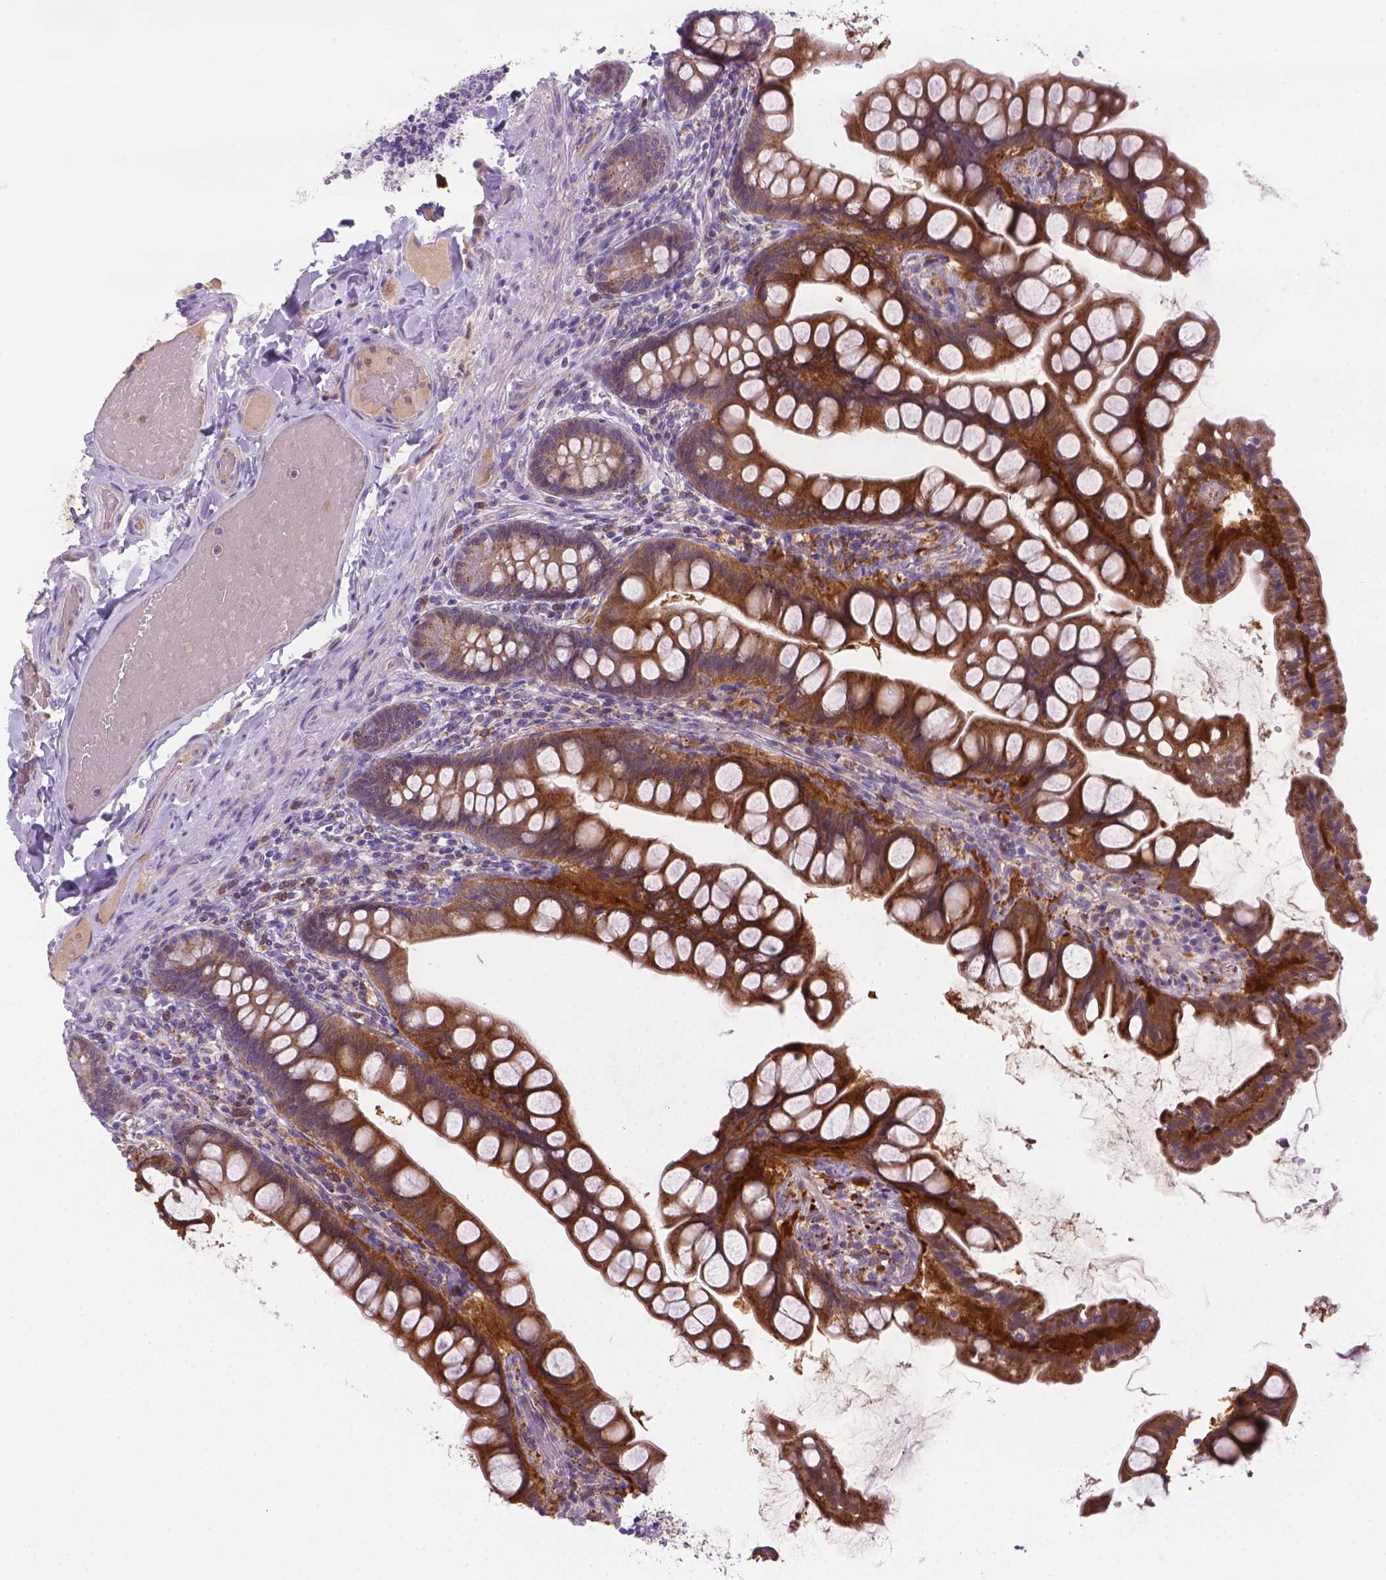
{"staining": {"intensity": "strong", "quantity": ">75%", "location": "cytoplasmic/membranous"}, "tissue": "small intestine", "cell_type": "Glandular cells", "image_type": "normal", "snomed": [{"axis": "morphology", "description": "Normal tissue, NOS"}, {"axis": "topography", "description": "Small intestine"}], "caption": "Immunohistochemistry (IHC) image of normal small intestine stained for a protein (brown), which displays high levels of strong cytoplasmic/membranous positivity in about >75% of glandular cells.", "gene": "TM4SF18", "patient": {"sex": "male", "age": 70}}